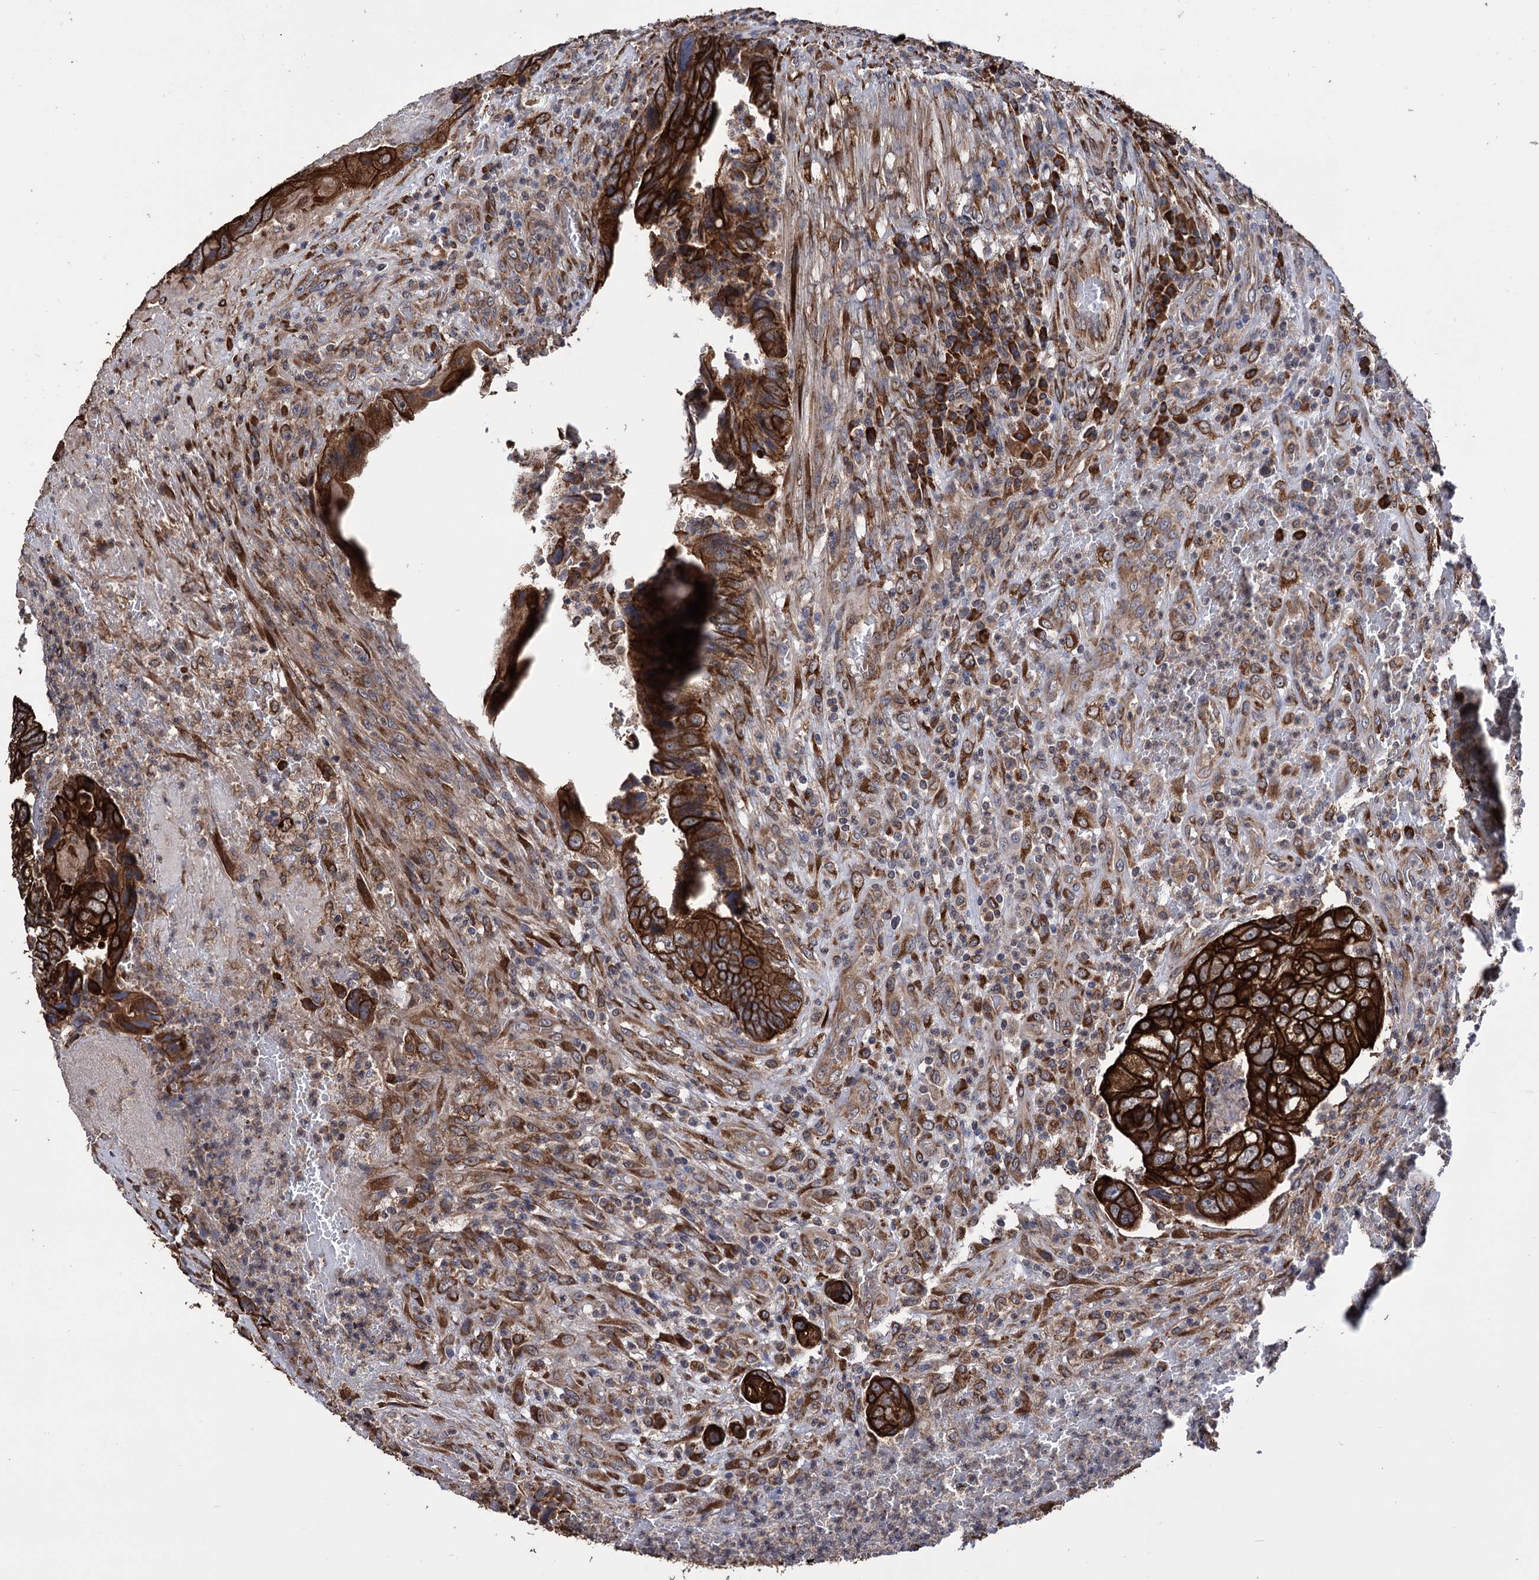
{"staining": {"intensity": "strong", "quantity": ">75%", "location": "cytoplasmic/membranous"}, "tissue": "colorectal cancer", "cell_type": "Tumor cells", "image_type": "cancer", "snomed": [{"axis": "morphology", "description": "Adenocarcinoma, NOS"}, {"axis": "topography", "description": "Colon"}], "caption": "Tumor cells display strong cytoplasmic/membranous staining in about >75% of cells in colorectal cancer.", "gene": "CDAN1", "patient": {"sex": "female", "age": 67}}